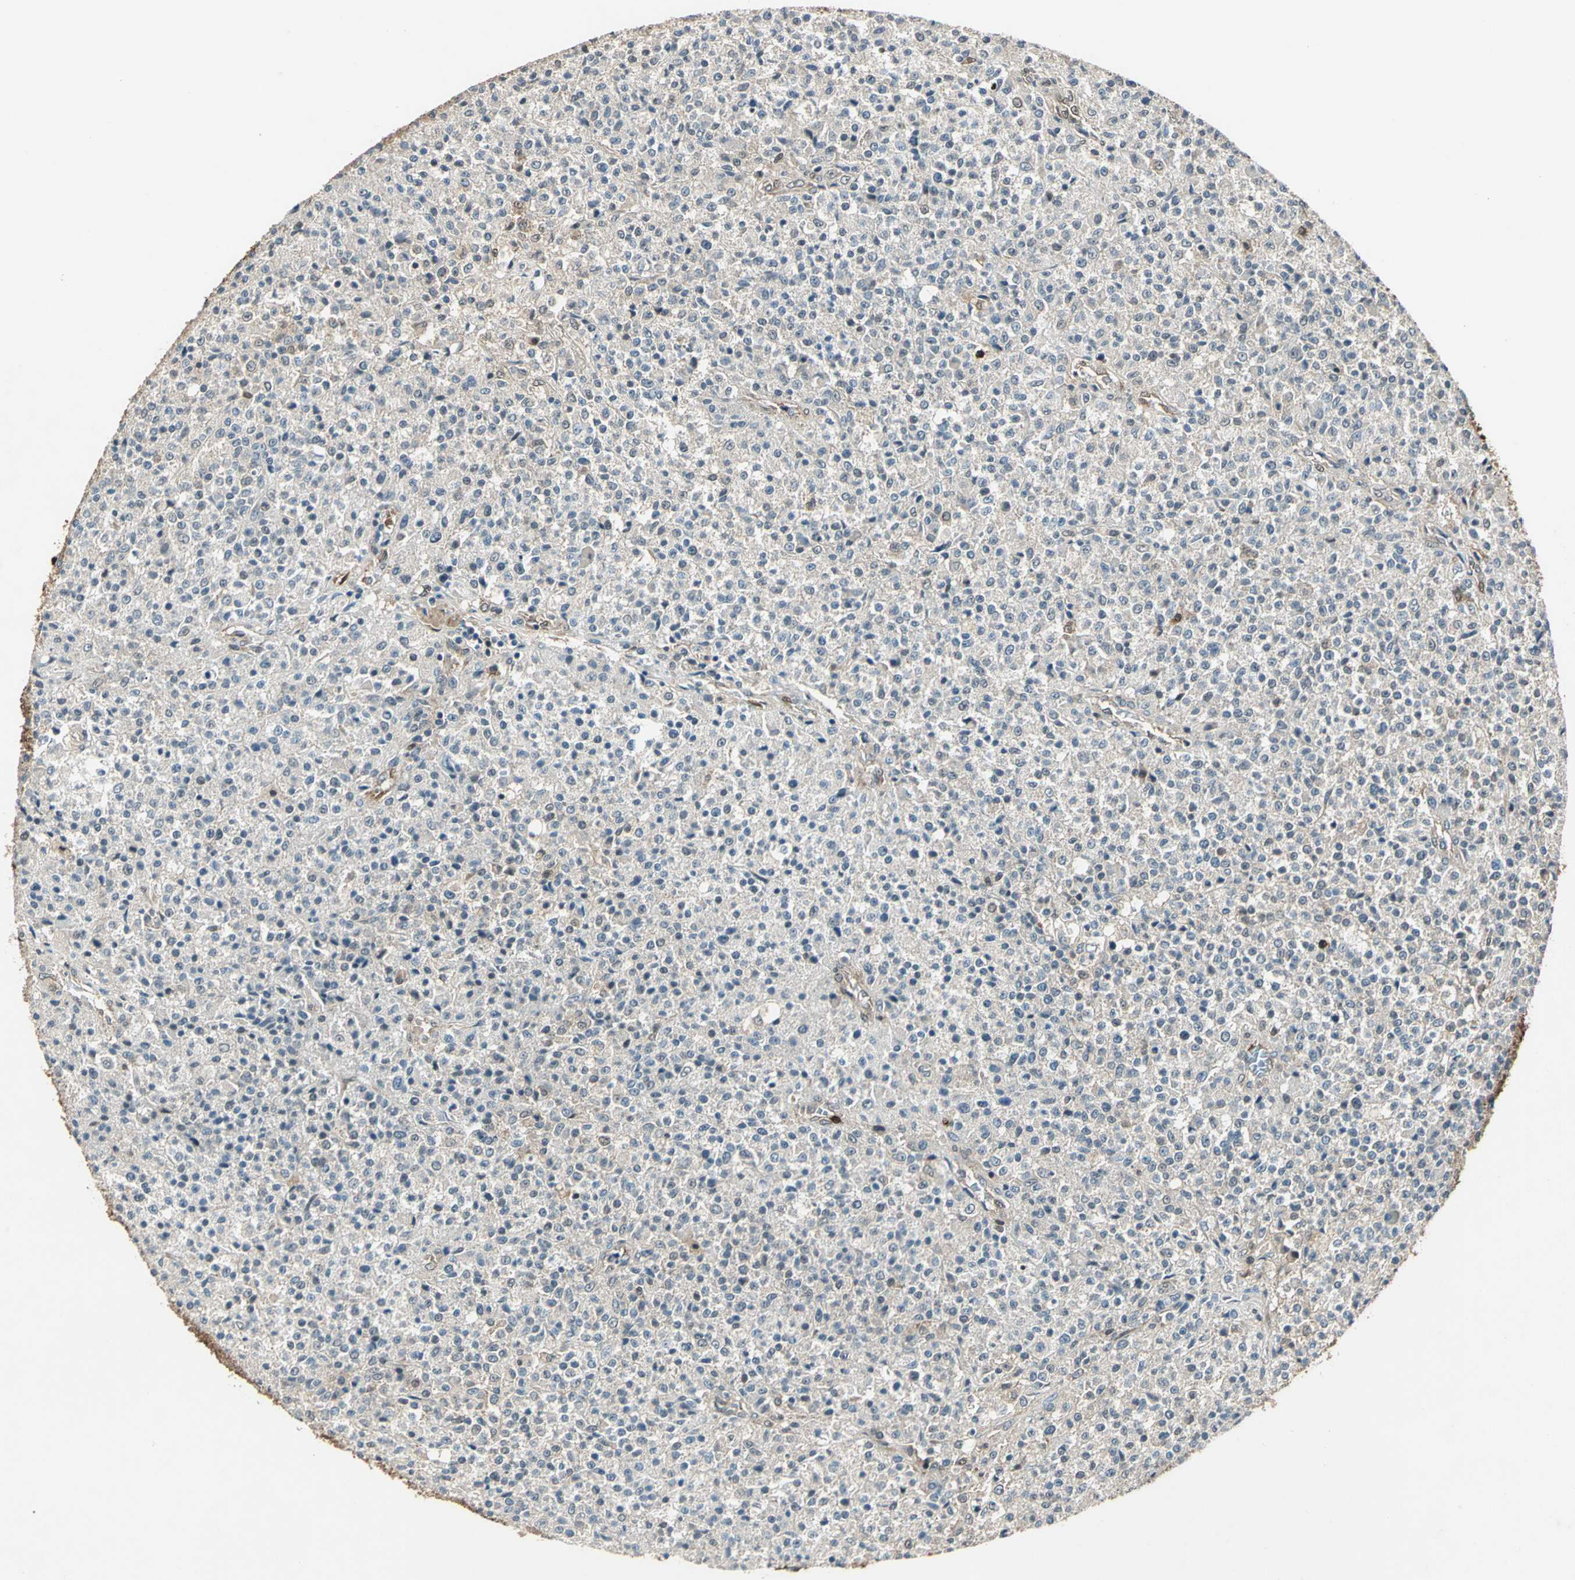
{"staining": {"intensity": "weak", "quantity": "25%-75%", "location": "cytoplasmic/membranous"}, "tissue": "testis cancer", "cell_type": "Tumor cells", "image_type": "cancer", "snomed": [{"axis": "morphology", "description": "Seminoma, NOS"}, {"axis": "topography", "description": "Testis"}], "caption": "Weak cytoplasmic/membranous positivity is appreciated in about 25%-75% of tumor cells in testis cancer (seminoma). (DAB IHC with brightfield microscopy, high magnification).", "gene": "RRM2B", "patient": {"sex": "male", "age": 59}}